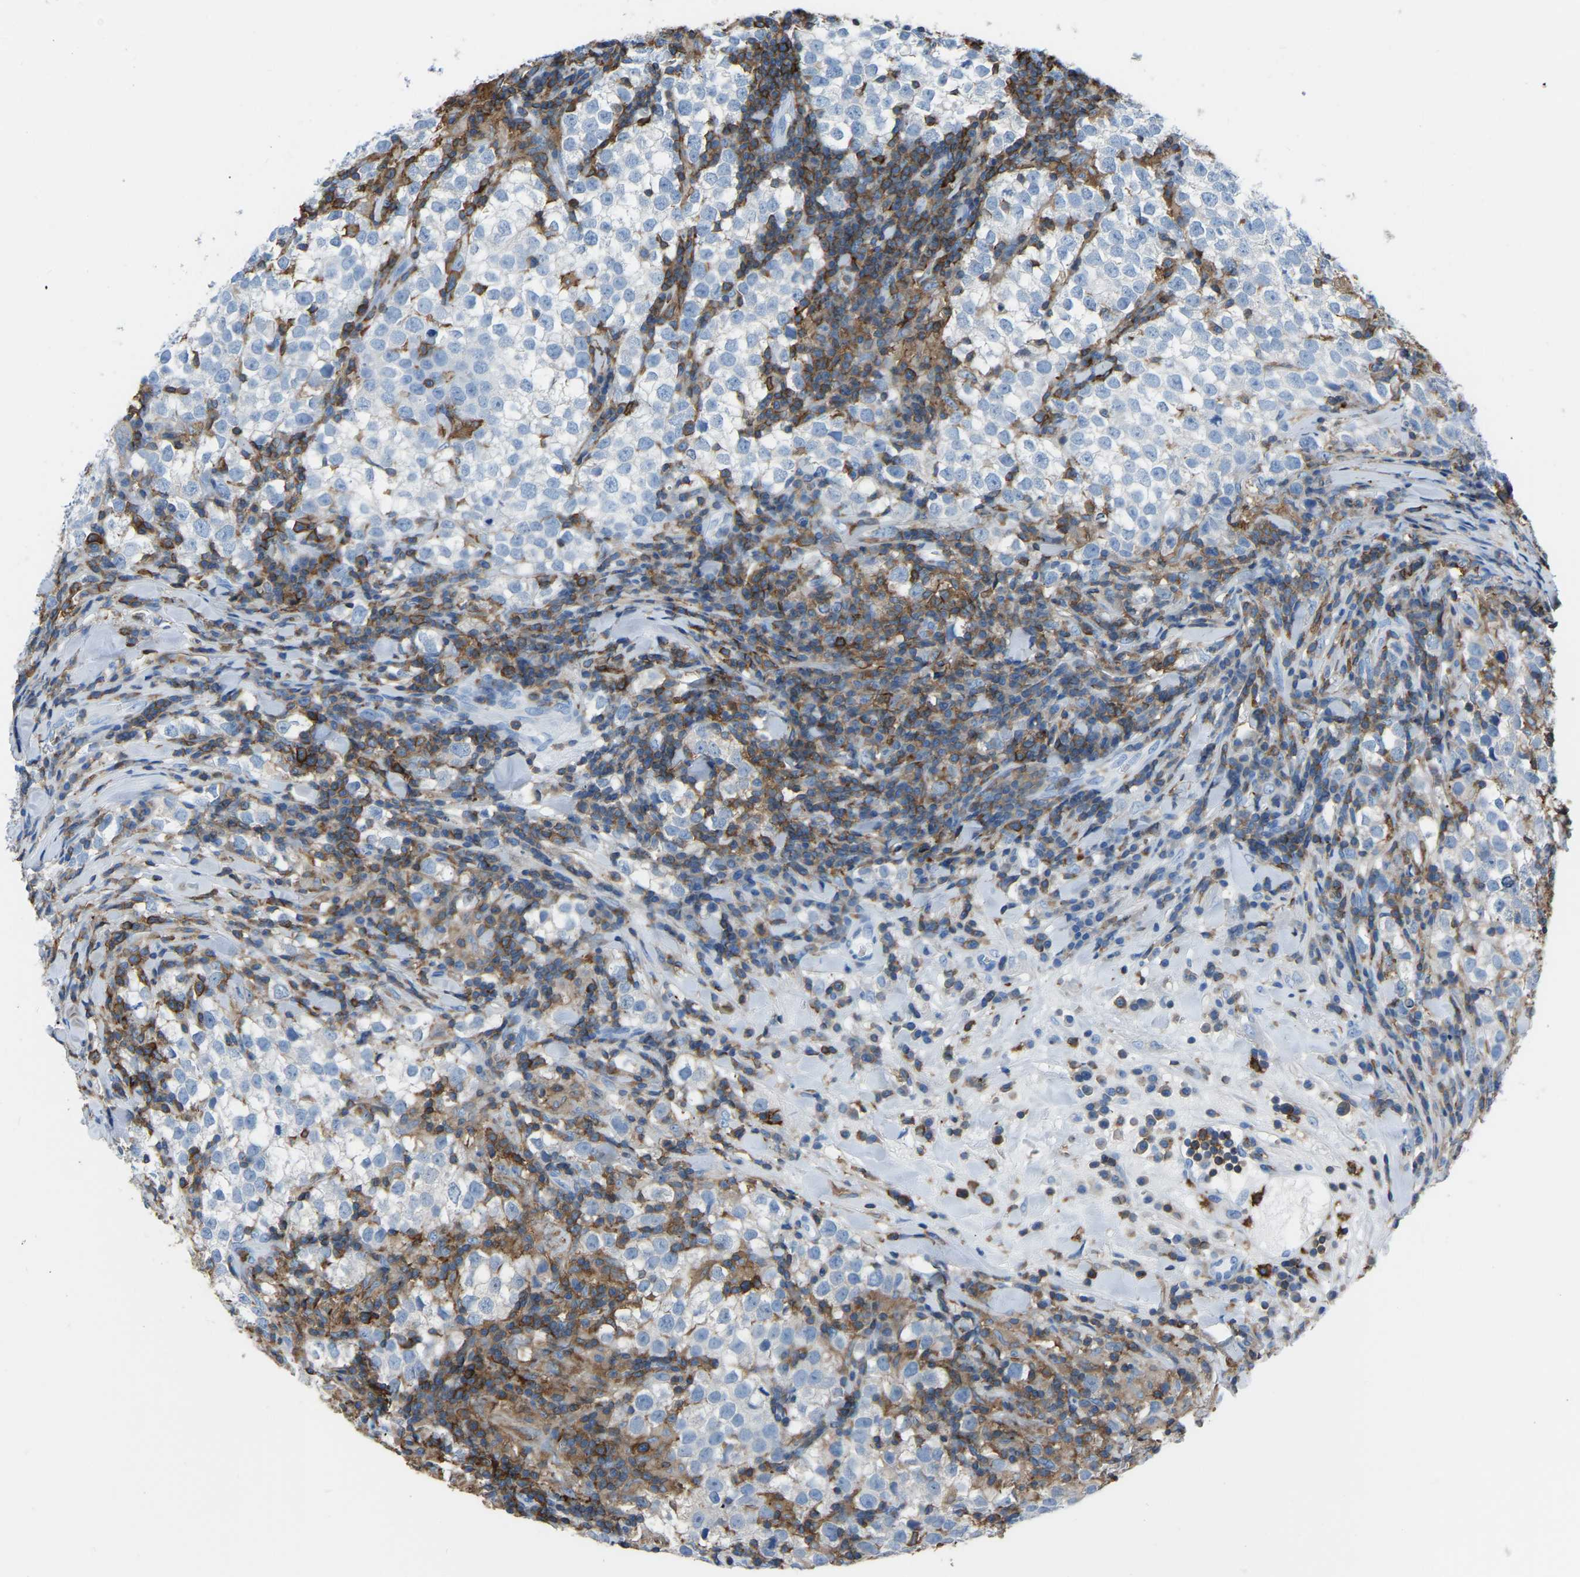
{"staining": {"intensity": "negative", "quantity": "none", "location": "none"}, "tissue": "testis cancer", "cell_type": "Tumor cells", "image_type": "cancer", "snomed": [{"axis": "morphology", "description": "Seminoma, NOS"}, {"axis": "morphology", "description": "Carcinoma, Embryonal, NOS"}, {"axis": "topography", "description": "Testis"}], "caption": "Human embryonal carcinoma (testis) stained for a protein using immunohistochemistry (IHC) exhibits no positivity in tumor cells.", "gene": "LSP1", "patient": {"sex": "male", "age": 36}}